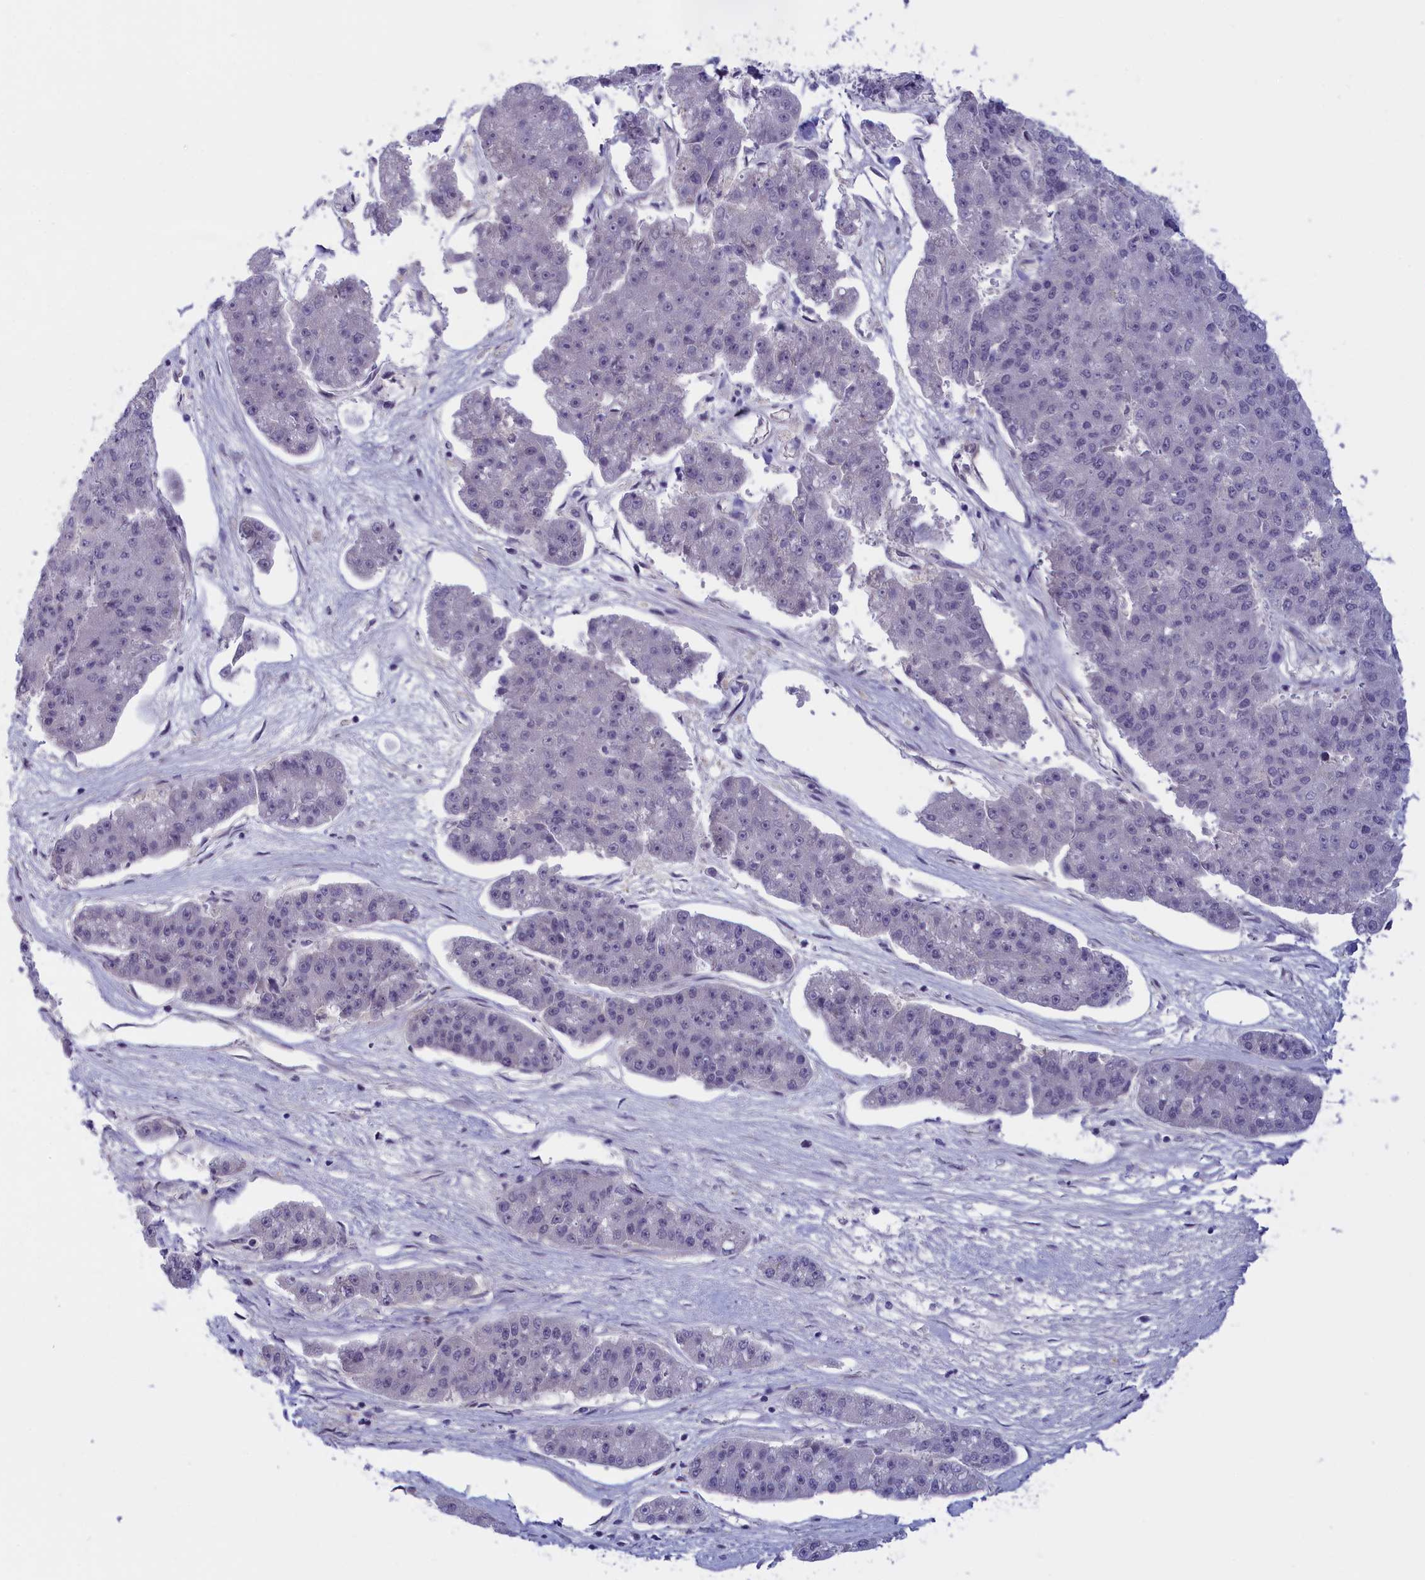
{"staining": {"intensity": "negative", "quantity": "none", "location": "none"}, "tissue": "pancreatic cancer", "cell_type": "Tumor cells", "image_type": "cancer", "snomed": [{"axis": "morphology", "description": "Adenocarcinoma, NOS"}, {"axis": "topography", "description": "Pancreas"}], "caption": "Histopathology image shows no protein staining in tumor cells of pancreatic adenocarcinoma tissue.", "gene": "IGFALS", "patient": {"sex": "male", "age": 50}}